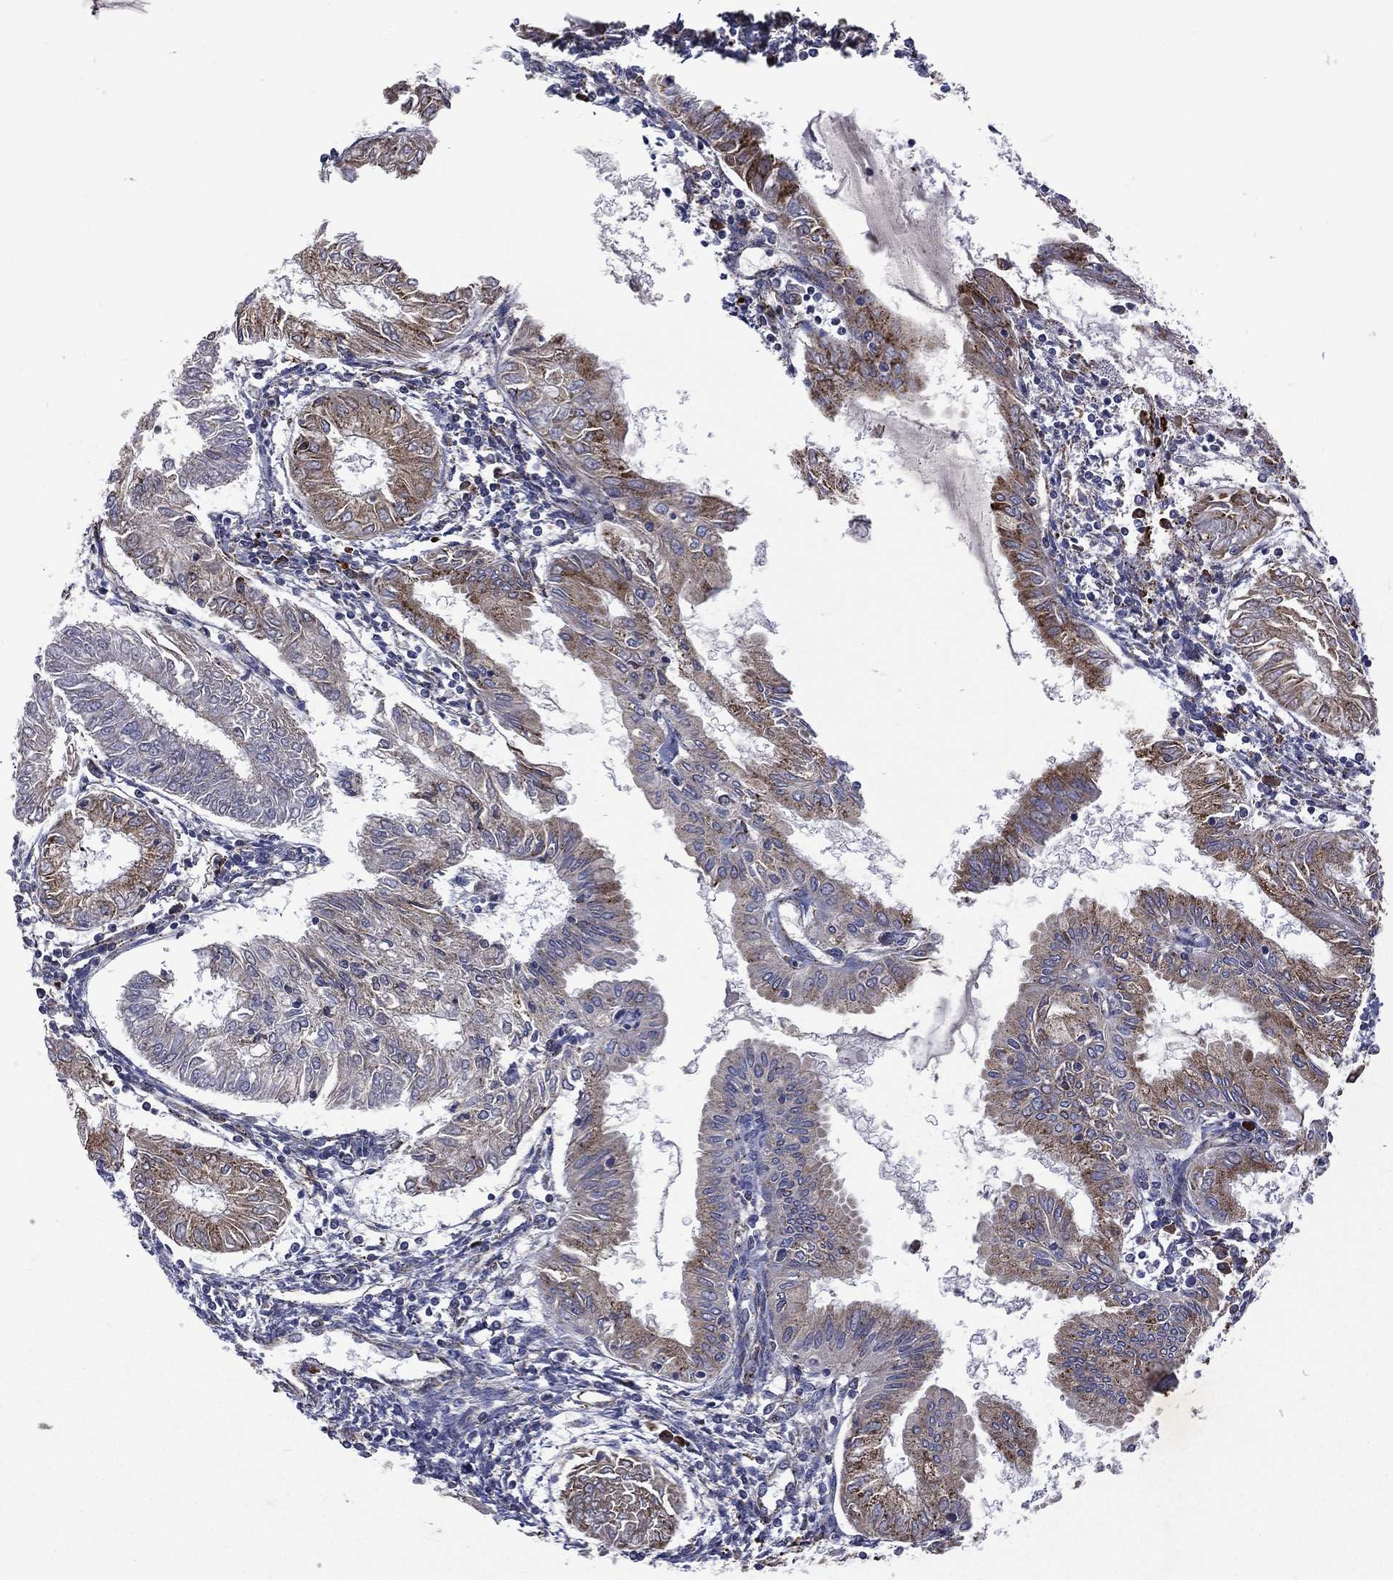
{"staining": {"intensity": "strong", "quantity": "<25%", "location": "cytoplasmic/membranous"}, "tissue": "endometrial cancer", "cell_type": "Tumor cells", "image_type": "cancer", "snomed": [{"axis": "morphology", "description": "Adenocarcinoma, NOS"}, {"axis": "topography", "description": "Endometrium"}], "caption": "Tumor cells demonstrate strong cytoplasmic/membranous positivity in approximately <25% of cells in endometrial adenocarcinoma.", "gene": "C20orf96", "patient": {"sex": "female", "age": 68}}